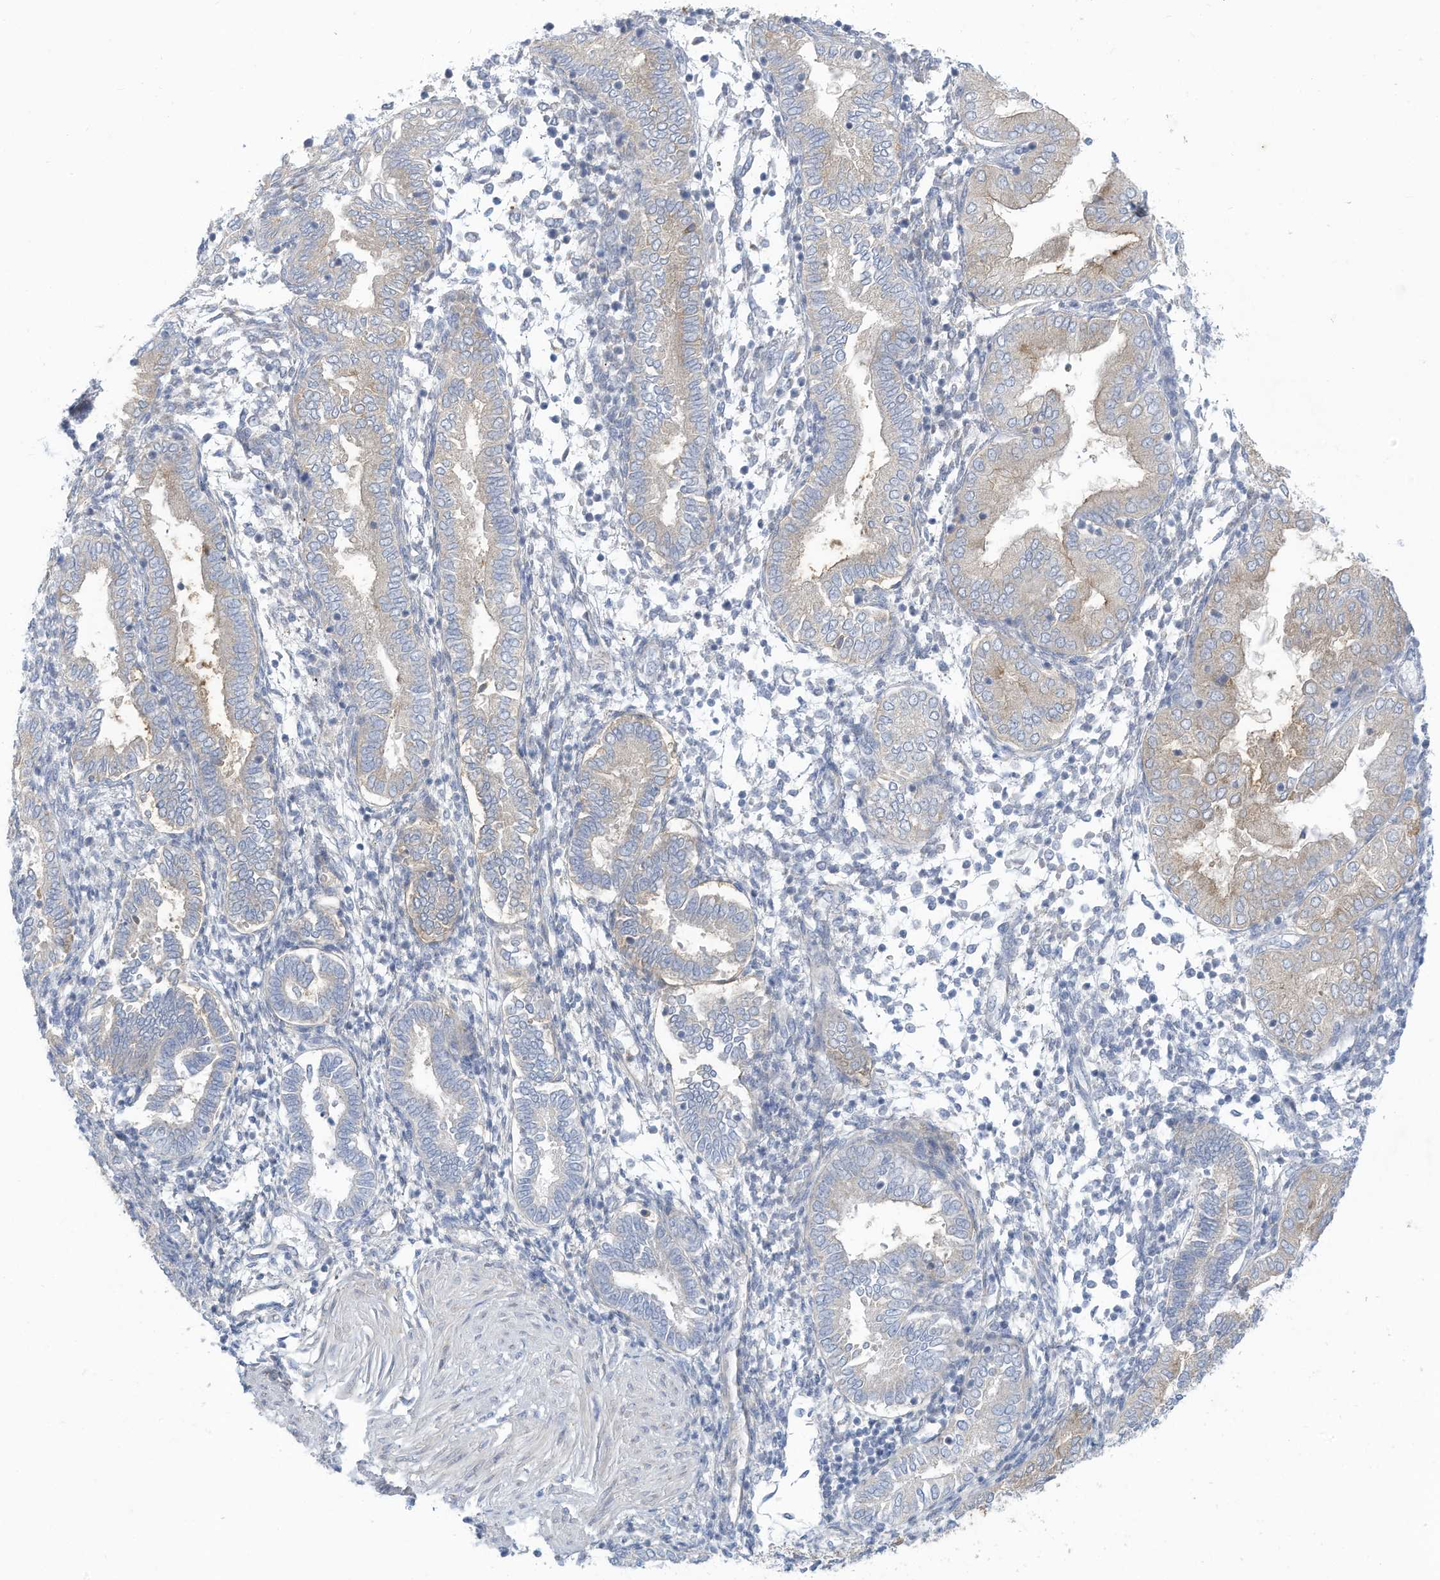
{"staining": {"intensity": "negative", "quantity": "none", "location": "none"}, "tissue": "endometrium", "cell_type": "Cells in endometrial stroma", "image_type": "normal", "snomed": [{"axis": "morphology", "description": "Normal tissue, NOS"}, {"axis": "topography", "description": "Endometrium"}], "caption": "This is a photomicrograph of immunohistochemistry staining of unremarkable endometrium, which shows no expression in cells in endometrial stroma. Nuclei are stained in blue.", "gene": "TRMT2B", "patient": {"sex": "female", "age": 53}}